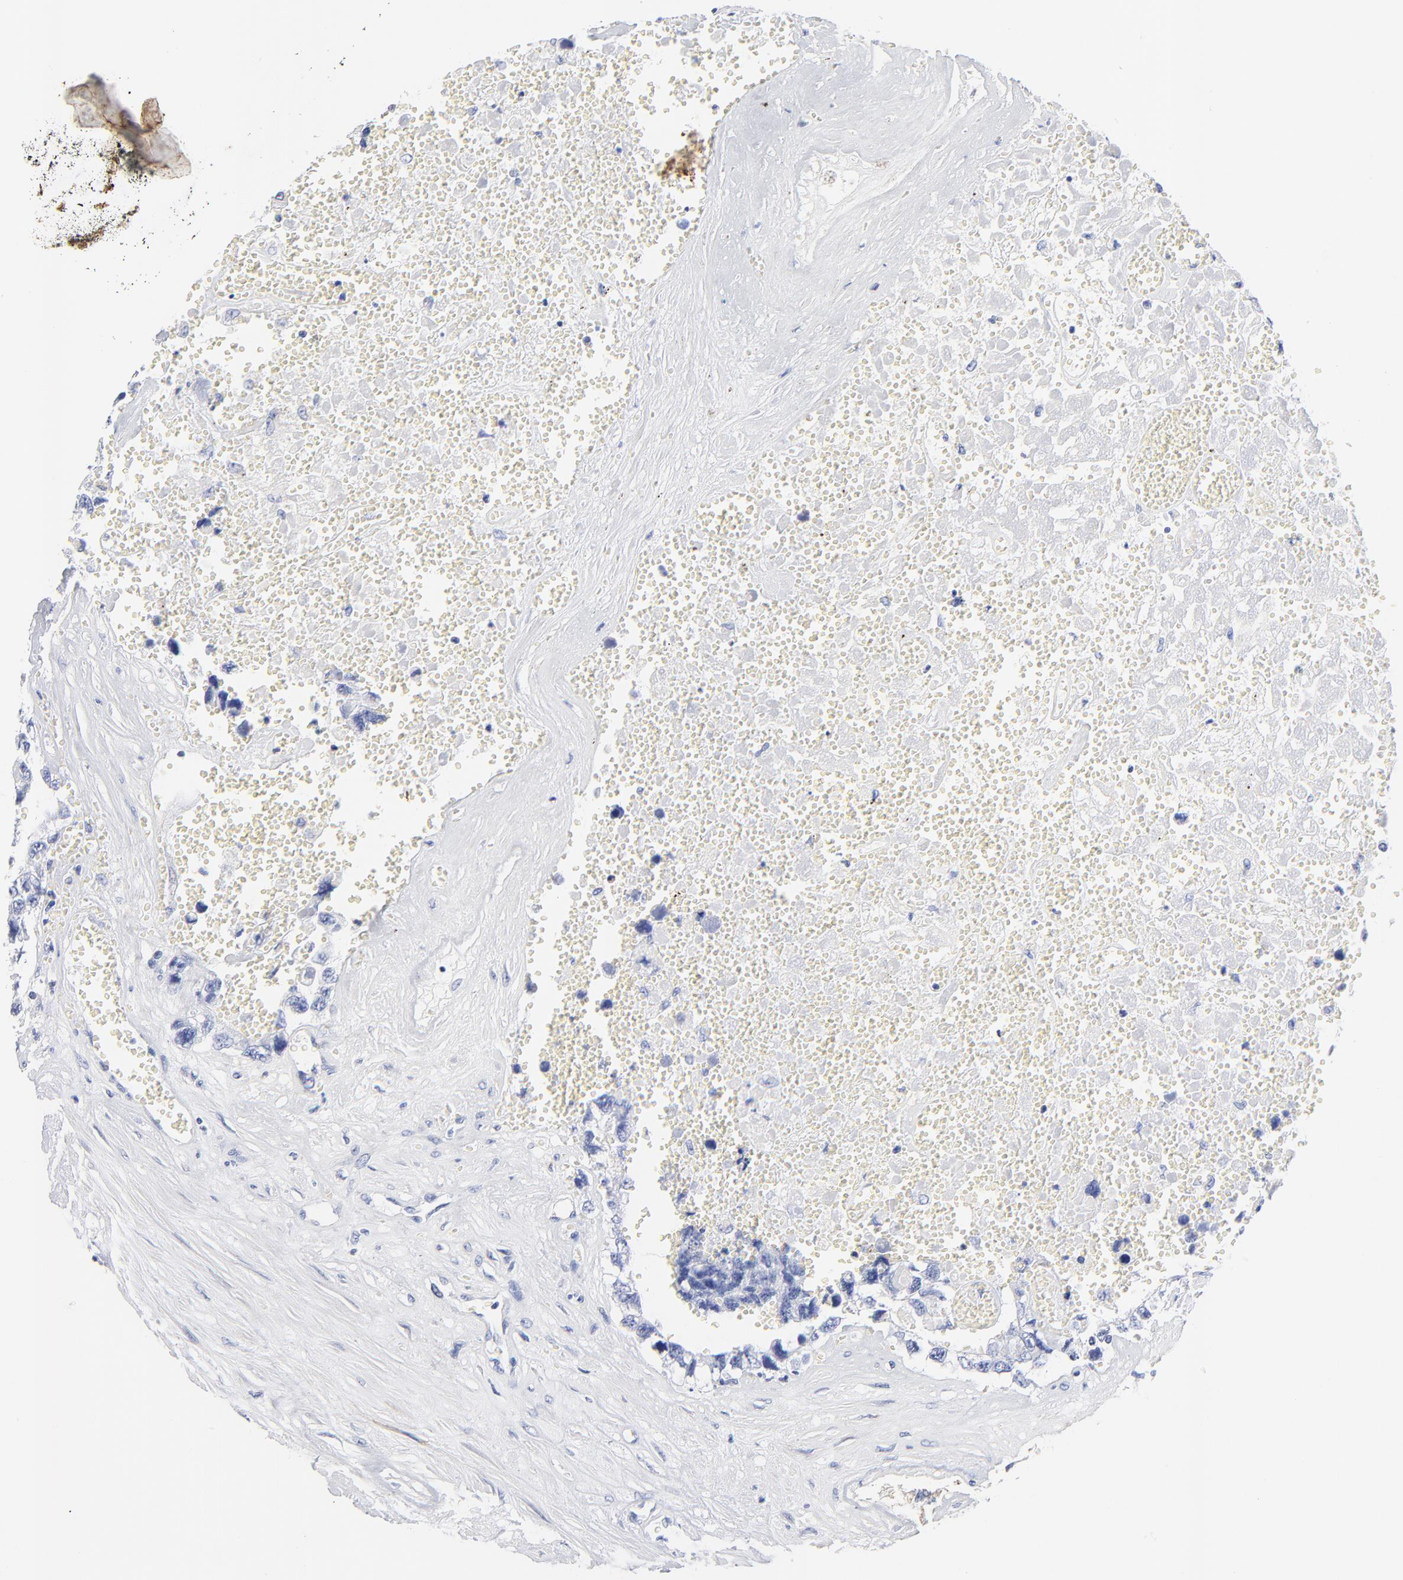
{"staining": {"intensity": "negative", "quantity": "none", "location": "none"}, "tissue": "testis cancer", "cell_type": "Tumor cells", "image_type": "cancer", "snomed": [{"axis": "morphology", "description": "Carcinoma, Embryonal, NOS"}, {"axis": "topography", "description": "Testis"}], "caption": "Immunohistochemical staining of testis cancer (embryonal carcinoma) exhibits no significant staining in tumor cells.", "gene": "FBXO10", "patient": {"sex": "male", "age": 31}}